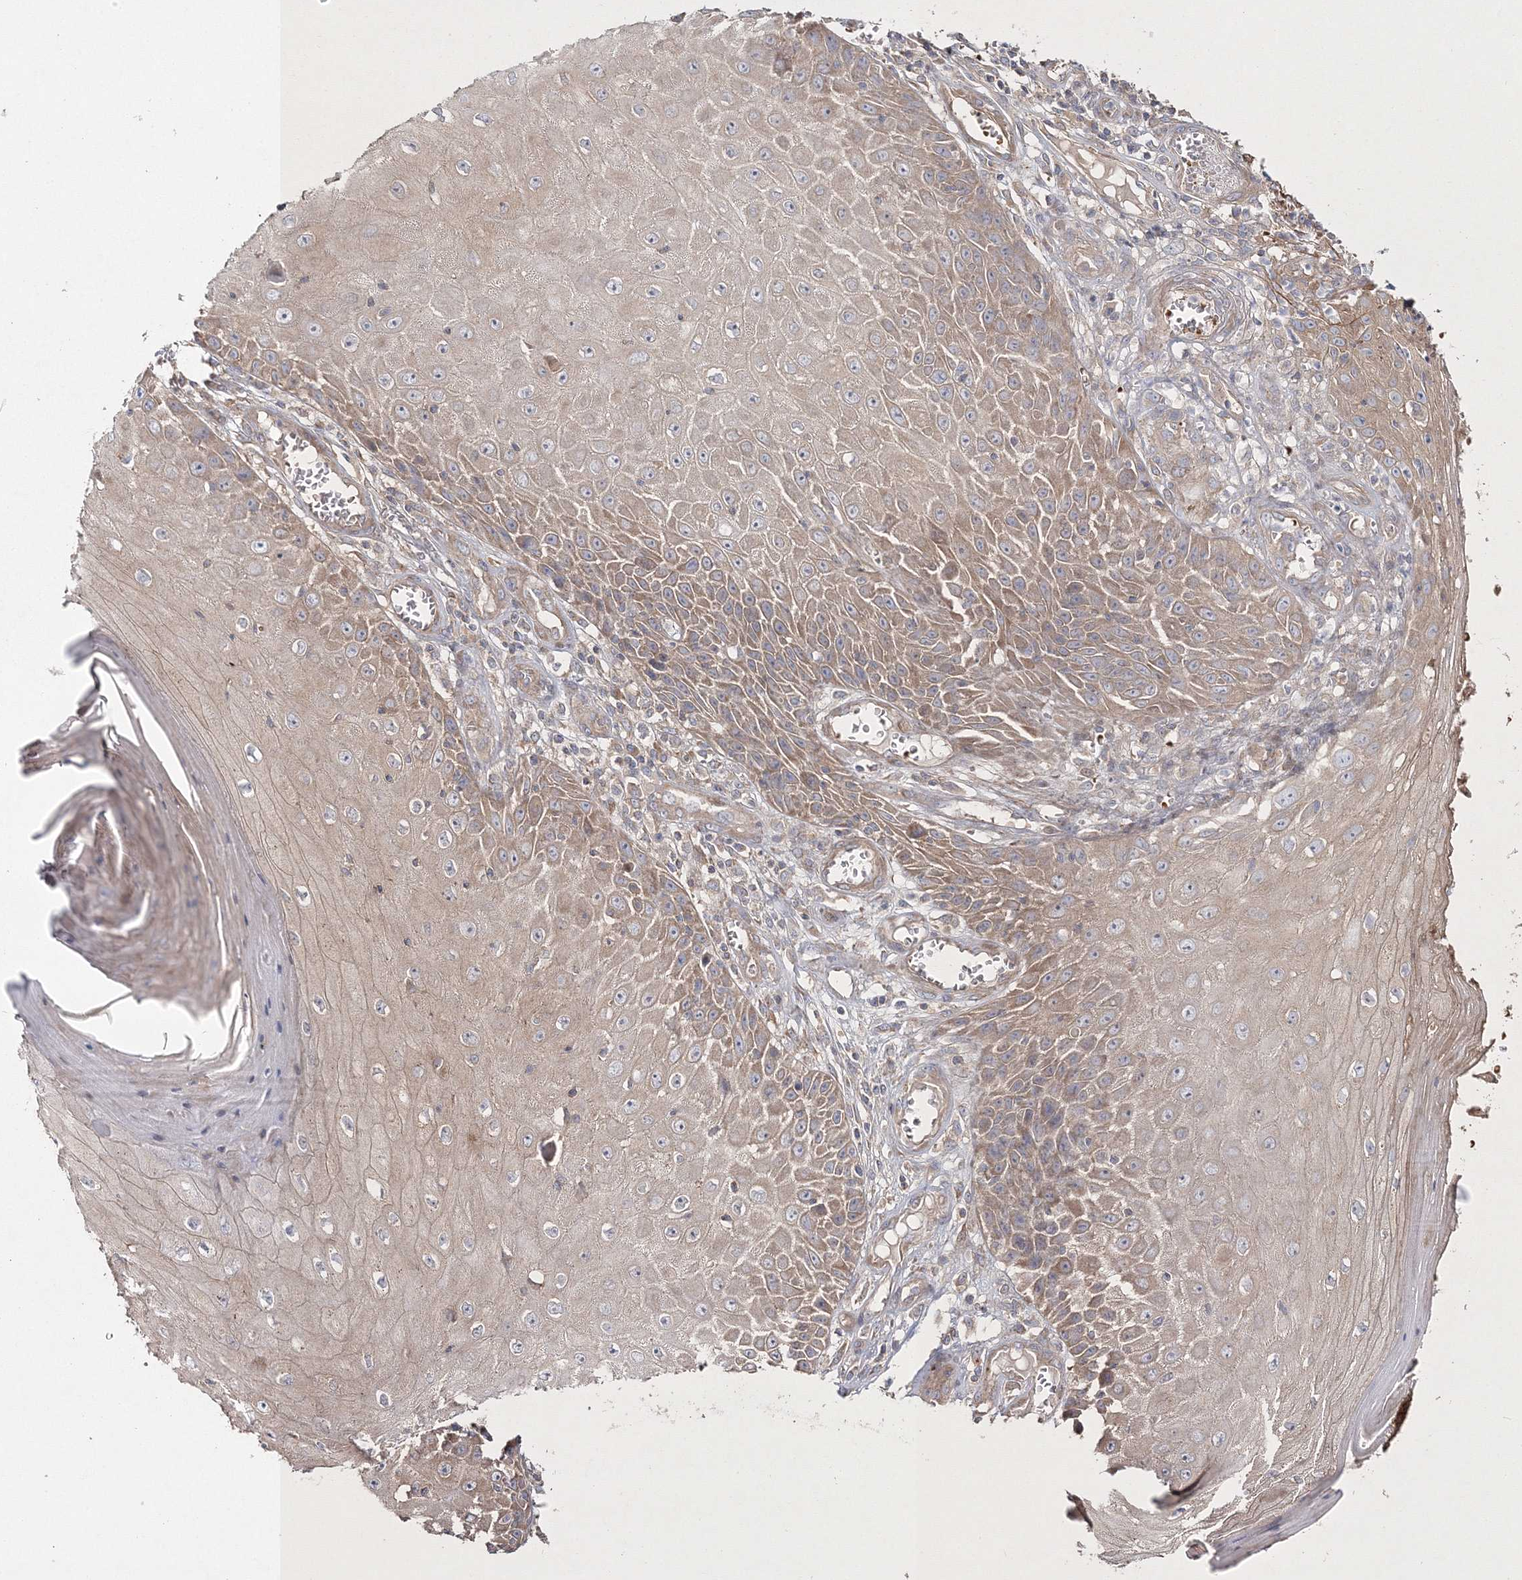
{"staining": {"intensity": "moderate", "quantity": "25%-75%", "location": "cytoplasmic/membranous"}, "tissue": "skin cancer", "cell_type": "Tumor cells", "image_type": "cancer", "snomed": [{"axis": "morphology", "description": "Squamous cell carcinoma, NOS"}, {"axis": "topography", "description": "Skin"}], "caption": "An image of squamous cell carcinoma (skin) stained for a protein shows moderate cytoplasmic/membranous brown staining in tumor cells.", "gene": "ZSWIM6", "patient": {"sex": "female", "age": 73}}